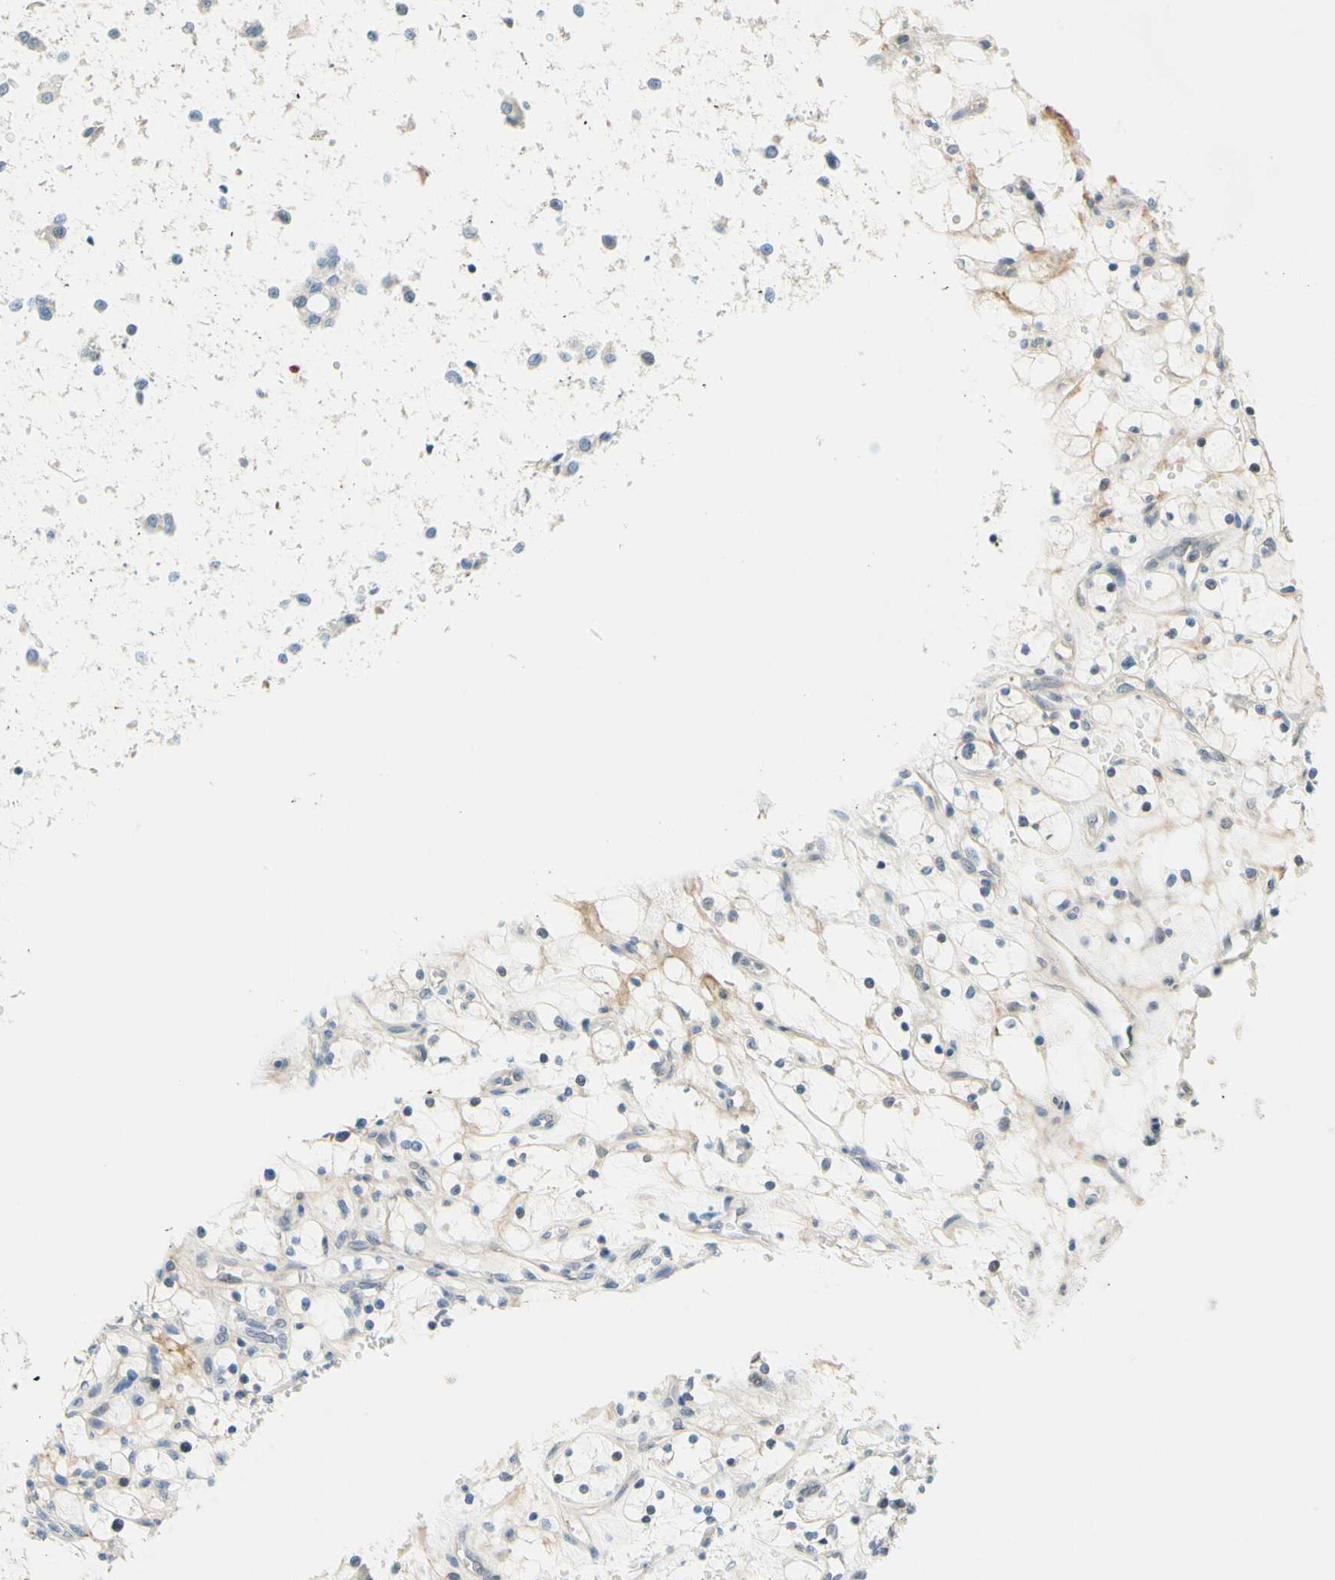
{"staining": {"intensity": "negative", "quantity": "none", "location": "none"}, "tissue": "renal cancer", "cell_type": "Tumor cells", "image_type": "cancer", "snomed": [{"axis": "morphology", "description": "Adenocarcinoma, NOS"}, {"axis": "topography", "description": "Kidney"}], "caption": "Renal adenocarcinoma stained for a protein using IHC displays no expression tumor cells.", "gene": "C2CD2L", "patient": {"sex": "female", "age": 69}}